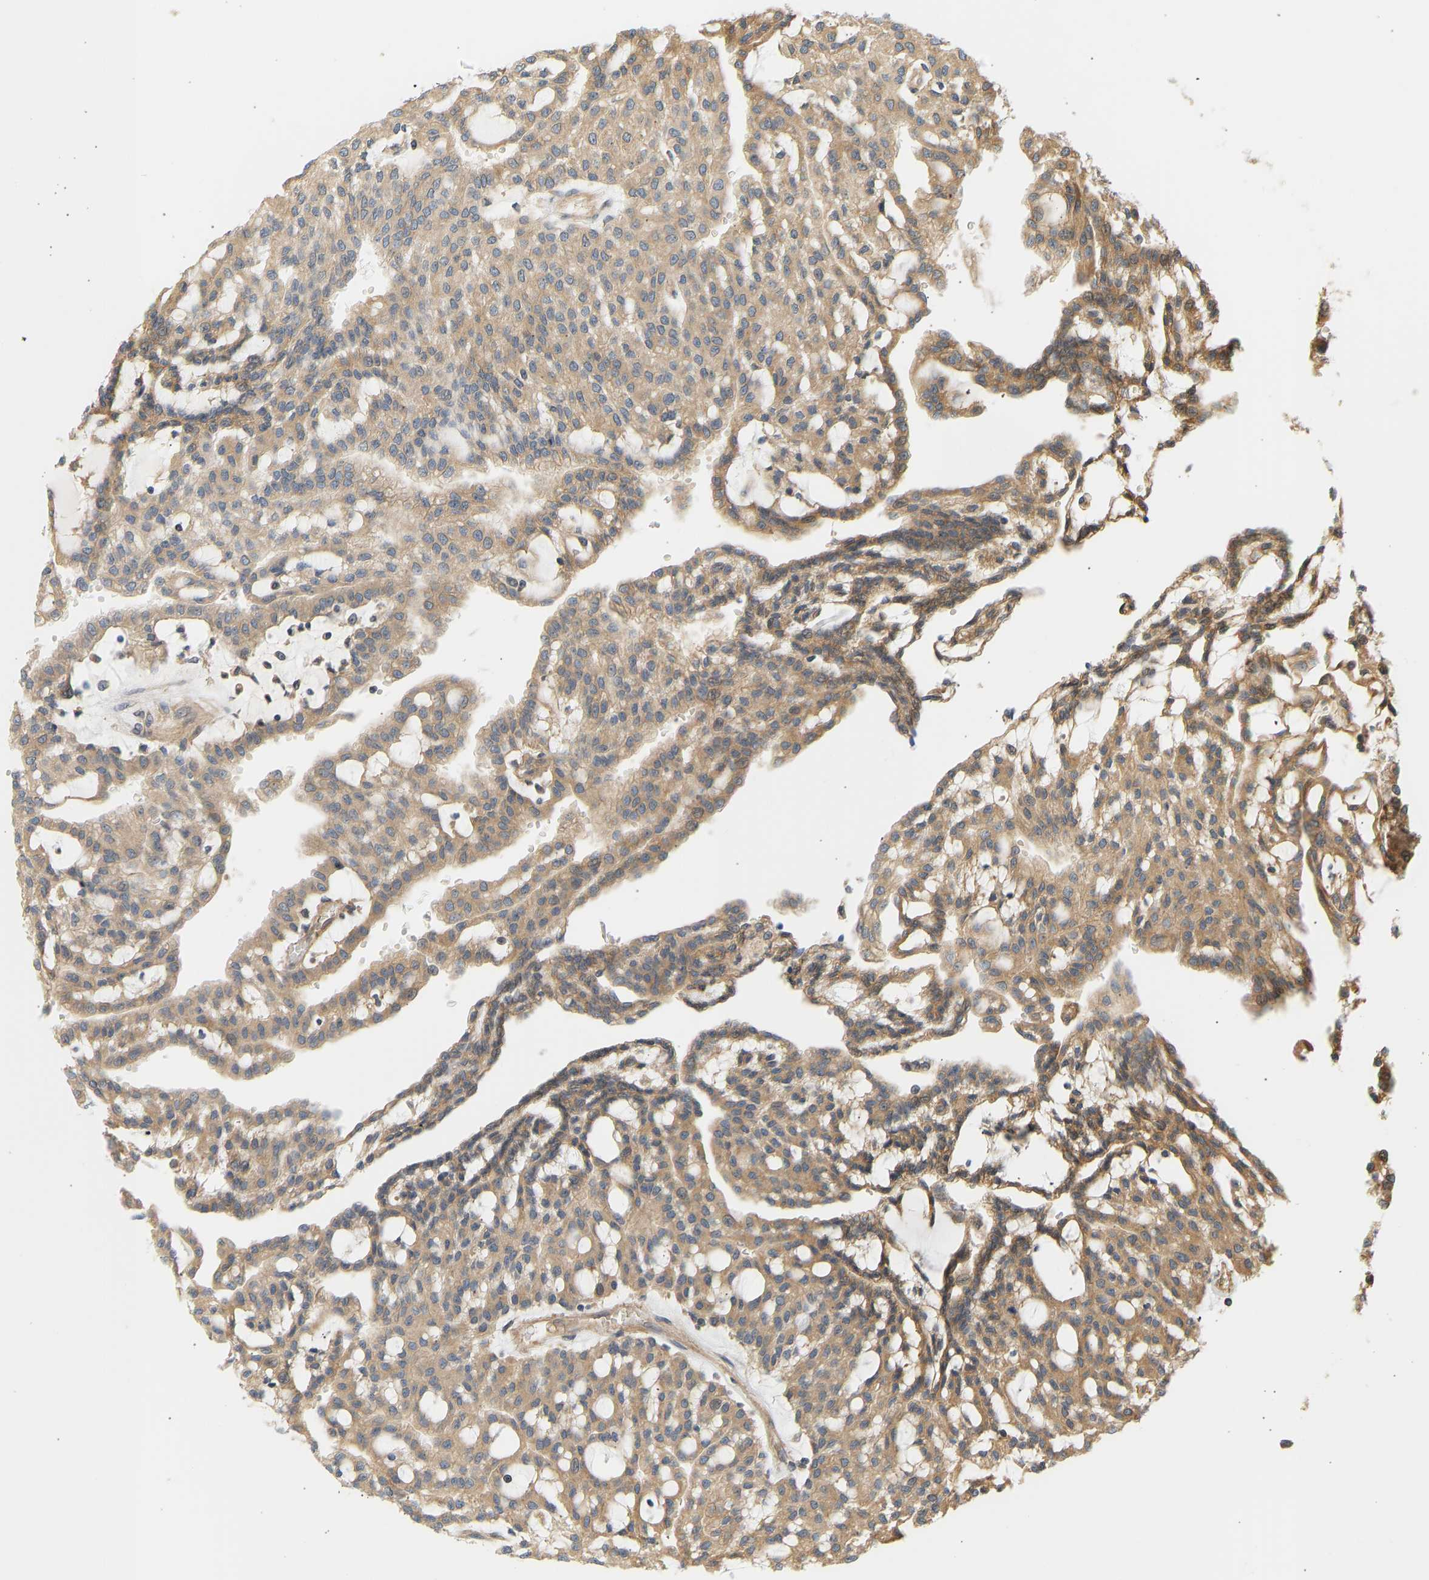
{"staining": {"intensity": "weak", "quantity": "25%-75%", "location": "cytoplasmic/membranous"}, "tissue": "renal cancer", "cell_type": "Tumor cells", "image_type": "cancer", "snomed": [{"axis": "morphology", "description": "Adenocarcinoma, NOS"}, {"axis": "topography", "description": "Kidney"}], "caption": "About 25%-75% of tumor cells in human renal cancer show weak cytoplasmic/membranous protein positivity as visualized by brown immunohistochemical staining.", "gene": "CEP57", "patient": {"sex": "male", "age": 63}}